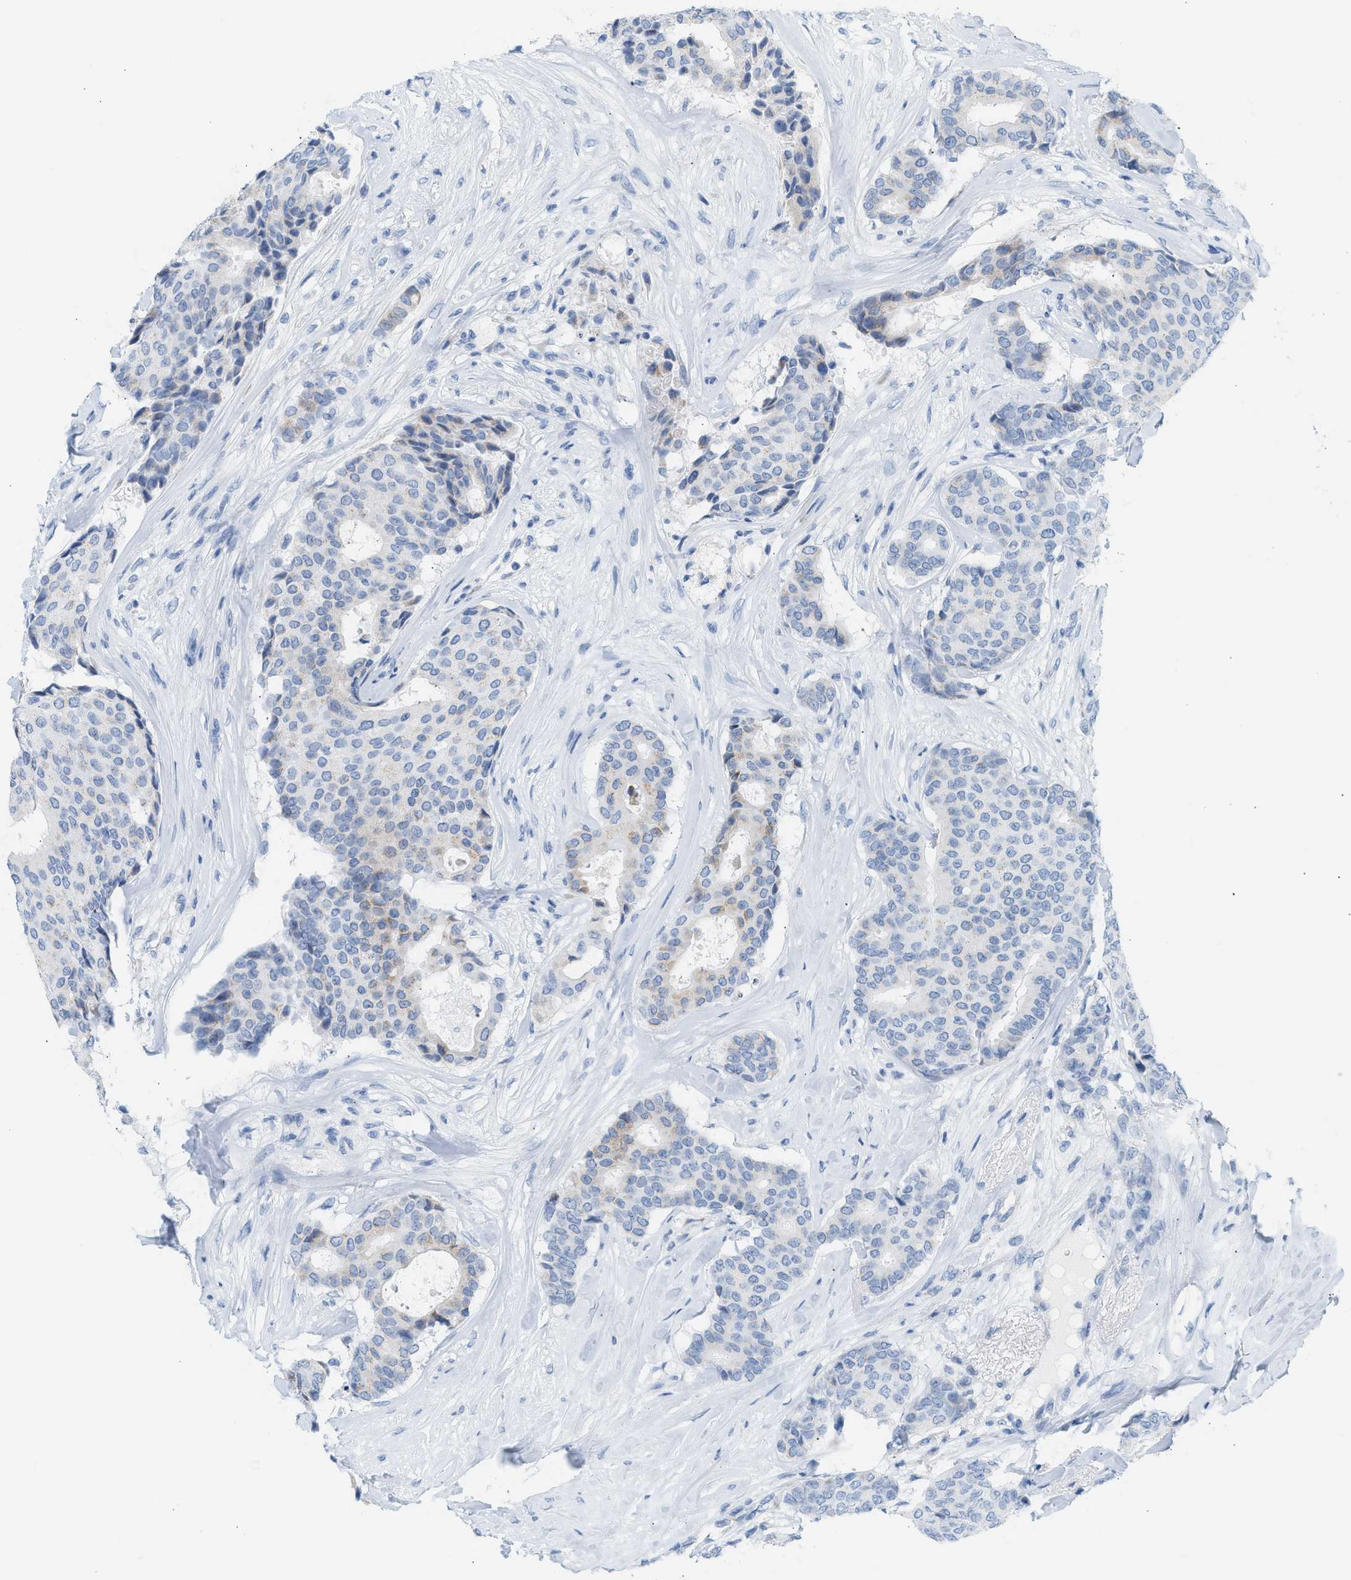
{"staining": {"intensity": "weak", "quantity": "<25%", "location": "cytoplasmic/membranous"}, "tissue": "breast cancer", "cell_type": "Tumor cells", "image_type": "cancer", "snomed": [{"axis": "morphology", "description": "Duct carcinoma"}, {"axis": "topography", "description": "Breast"}], "caption": "Tumor cells show no significant protein positivity in breast cancer (invasive ductal carcinoma).", "gene": "NDUFS8", "patient": {"sex": "female", "age": 75}}